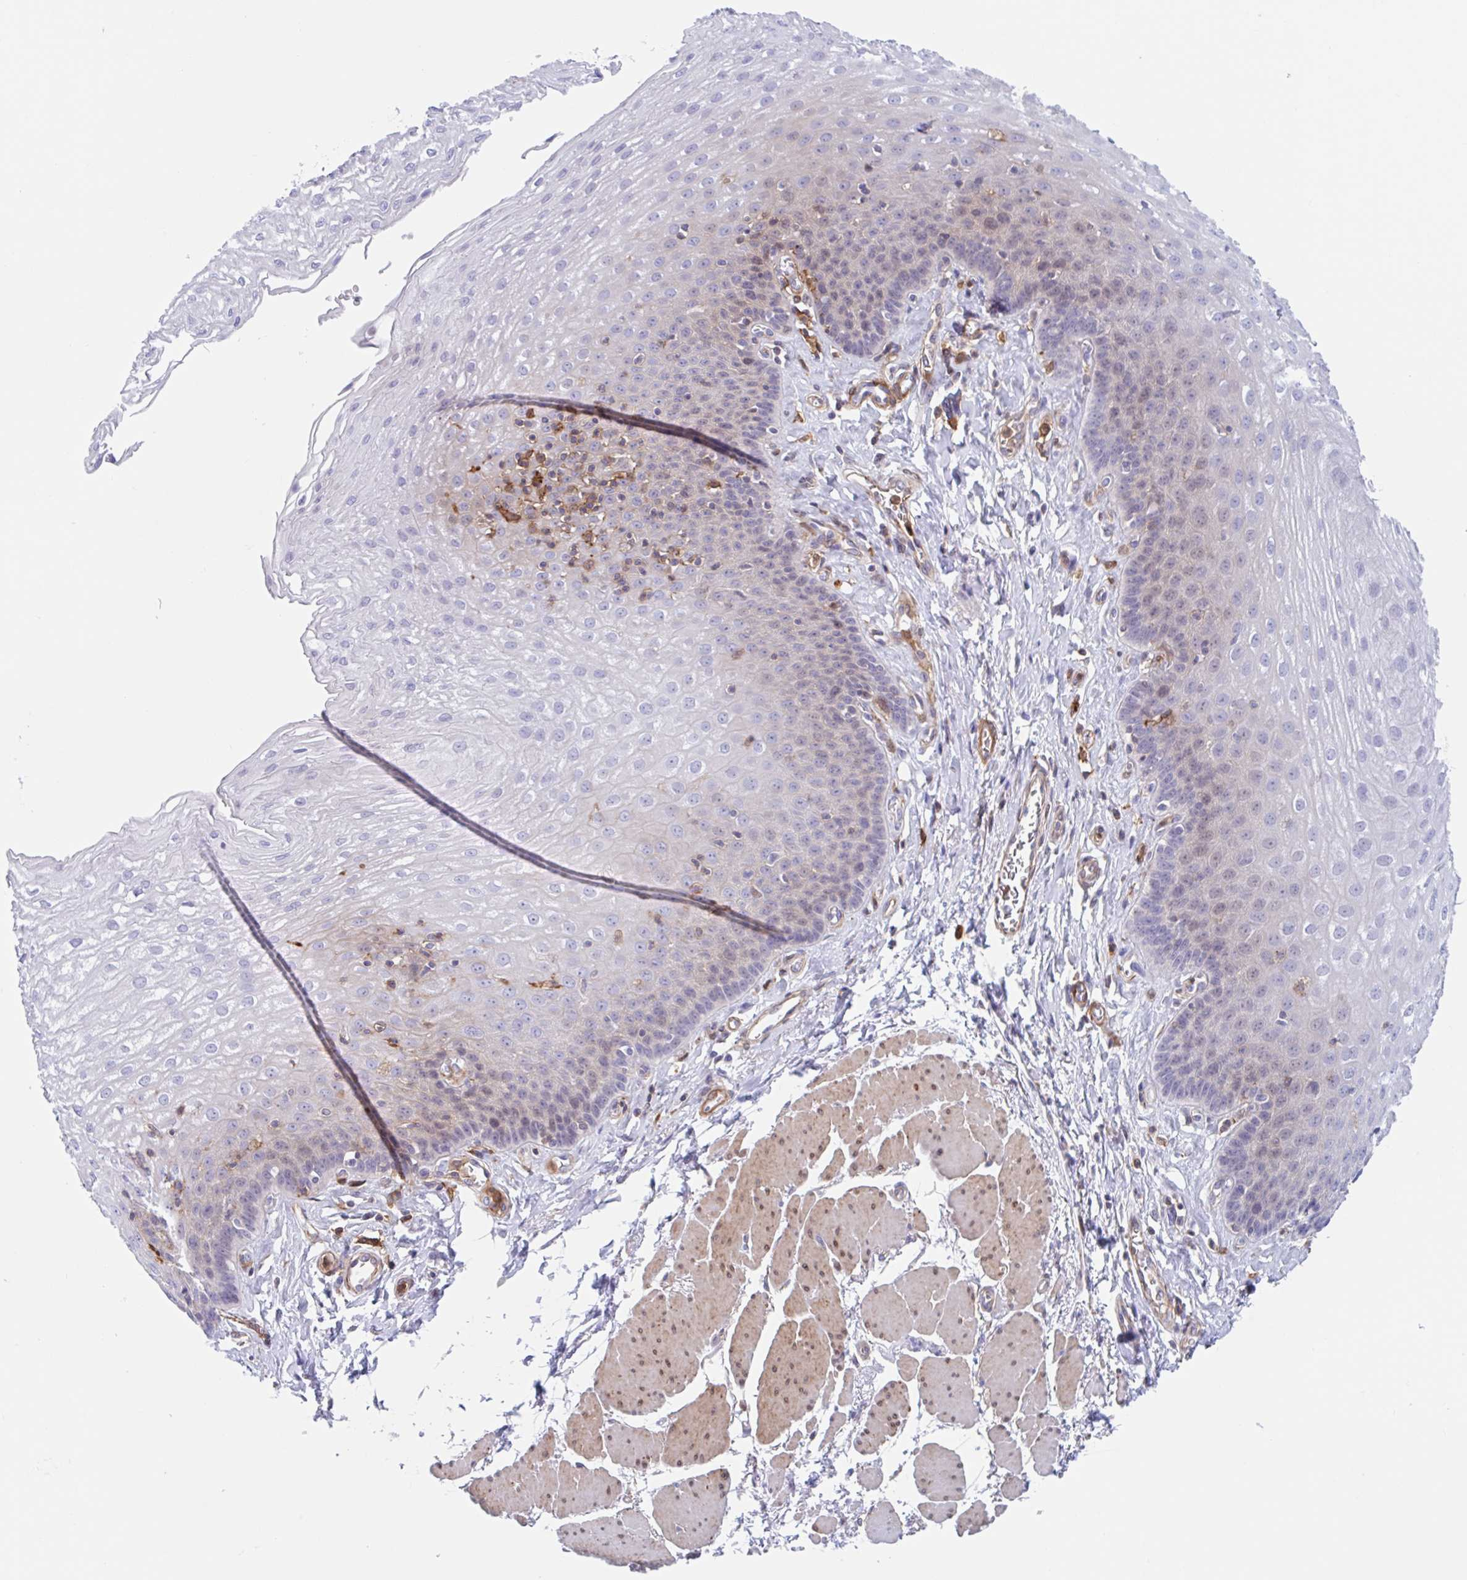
{"staining": {"intensity": "weak", "quantity": "<25%", "location": "cytoplasmic/membranous,nuclear"}, "tissue": "esophagus", "cell_type": "Squamous epithelial cells", "image_type": "normal", "snomed": [{"axis": "morphology", "description": "Normal tissue, NOS"}, {"axis": "topography", "description": "Esophagus"}], "caption": "The photomicrograph exhibits no staining of squamous epithelial cells in unremarkable esophagus. Nuclei are stained in blue.", "gene": "EFHD1", "patient": {"sex": "female", "age": 81}}